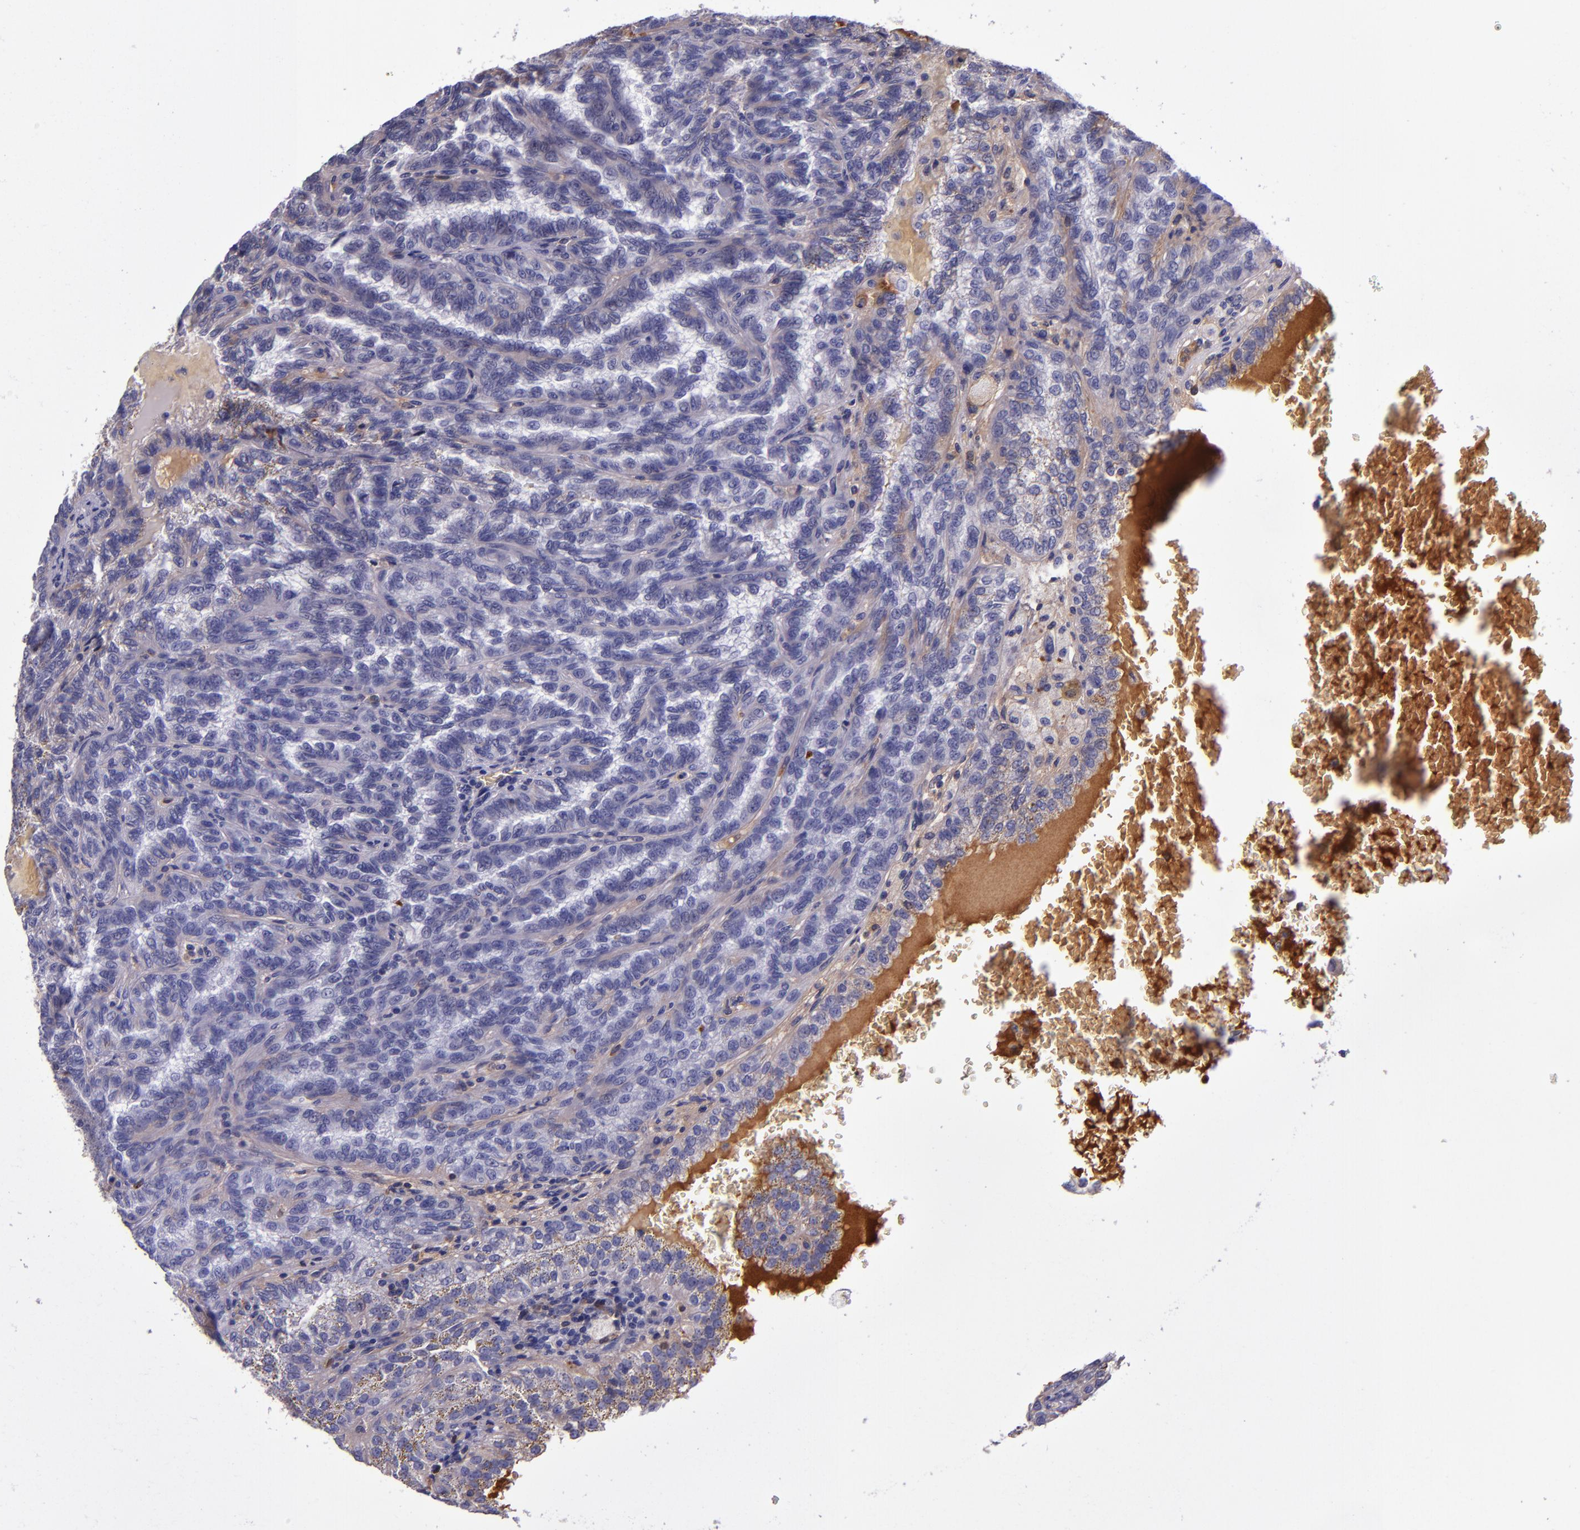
{"staining": {"intensity": "weak", "quantity": "<25%", "location": "cytoplasmic/membranous"}, "tissue": "renal cancer", "cell_type": "Tumor cells", "image_type": "cancer", "snomed": [{"axis": "morphology", "description": "Inflammation, NOS"}, {"axis": "morphology", "description": "Adenocarcinoma, NOS"}, {"axis": "topography", "description": "Kidney"}], "caption": "Immunohistochemistry of renal cancer reveals no positivity in tumor cells. The staining is performed using DAB (3,3'-diaminobenzidine) brown chromogen with nuclei counter-stained in using hematoxylin.", "gene": "CLEC3B", "patient": {"sex": "male", "age": 68}}